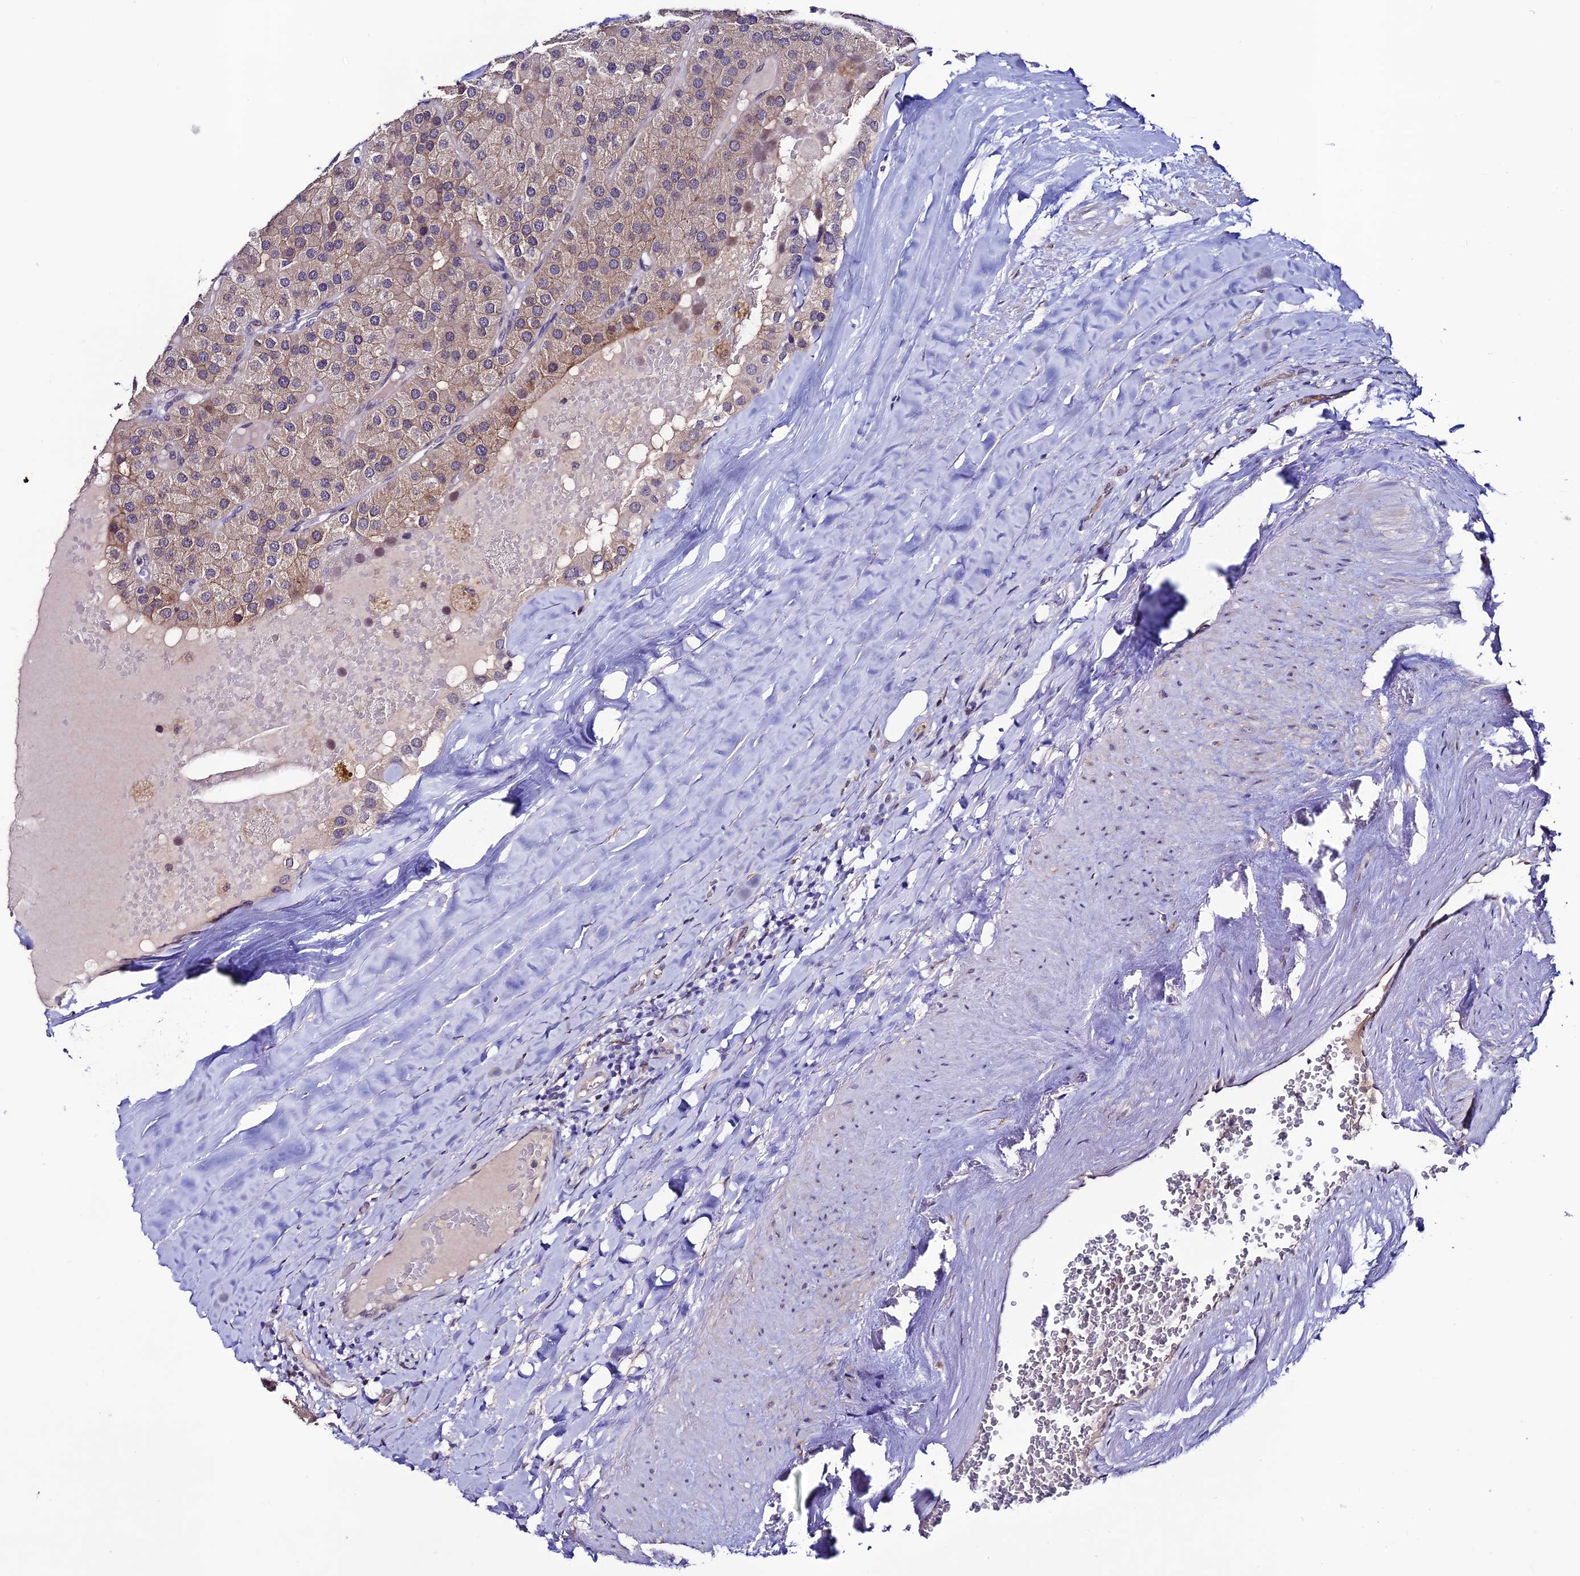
{"staining": {"intensity": "weak", "quantity": "25%-75%", "location": "cytoplasmic/membranous"}, "tissue": "parathyroid gland", "cell_type": "Glandular cells", "image_type": "normal", "snomed": [{"axis": "morphology", "description": "Normal tissue, NOS"}, {"axis": "morphology", "description": "Adenoma, NOS"}, {"axis": "topography", "description": "Parathyroid gland"}], "caption": "A brown stain shows weak cytoplasmic/membranous positivity of a protein in glandular cells of benign parathyroid gland. The protein of interest is shown in brown color, while the nuclei are stained blue.", "gene": "FZD8", "patient": {"sex": "female", "age": 86}}